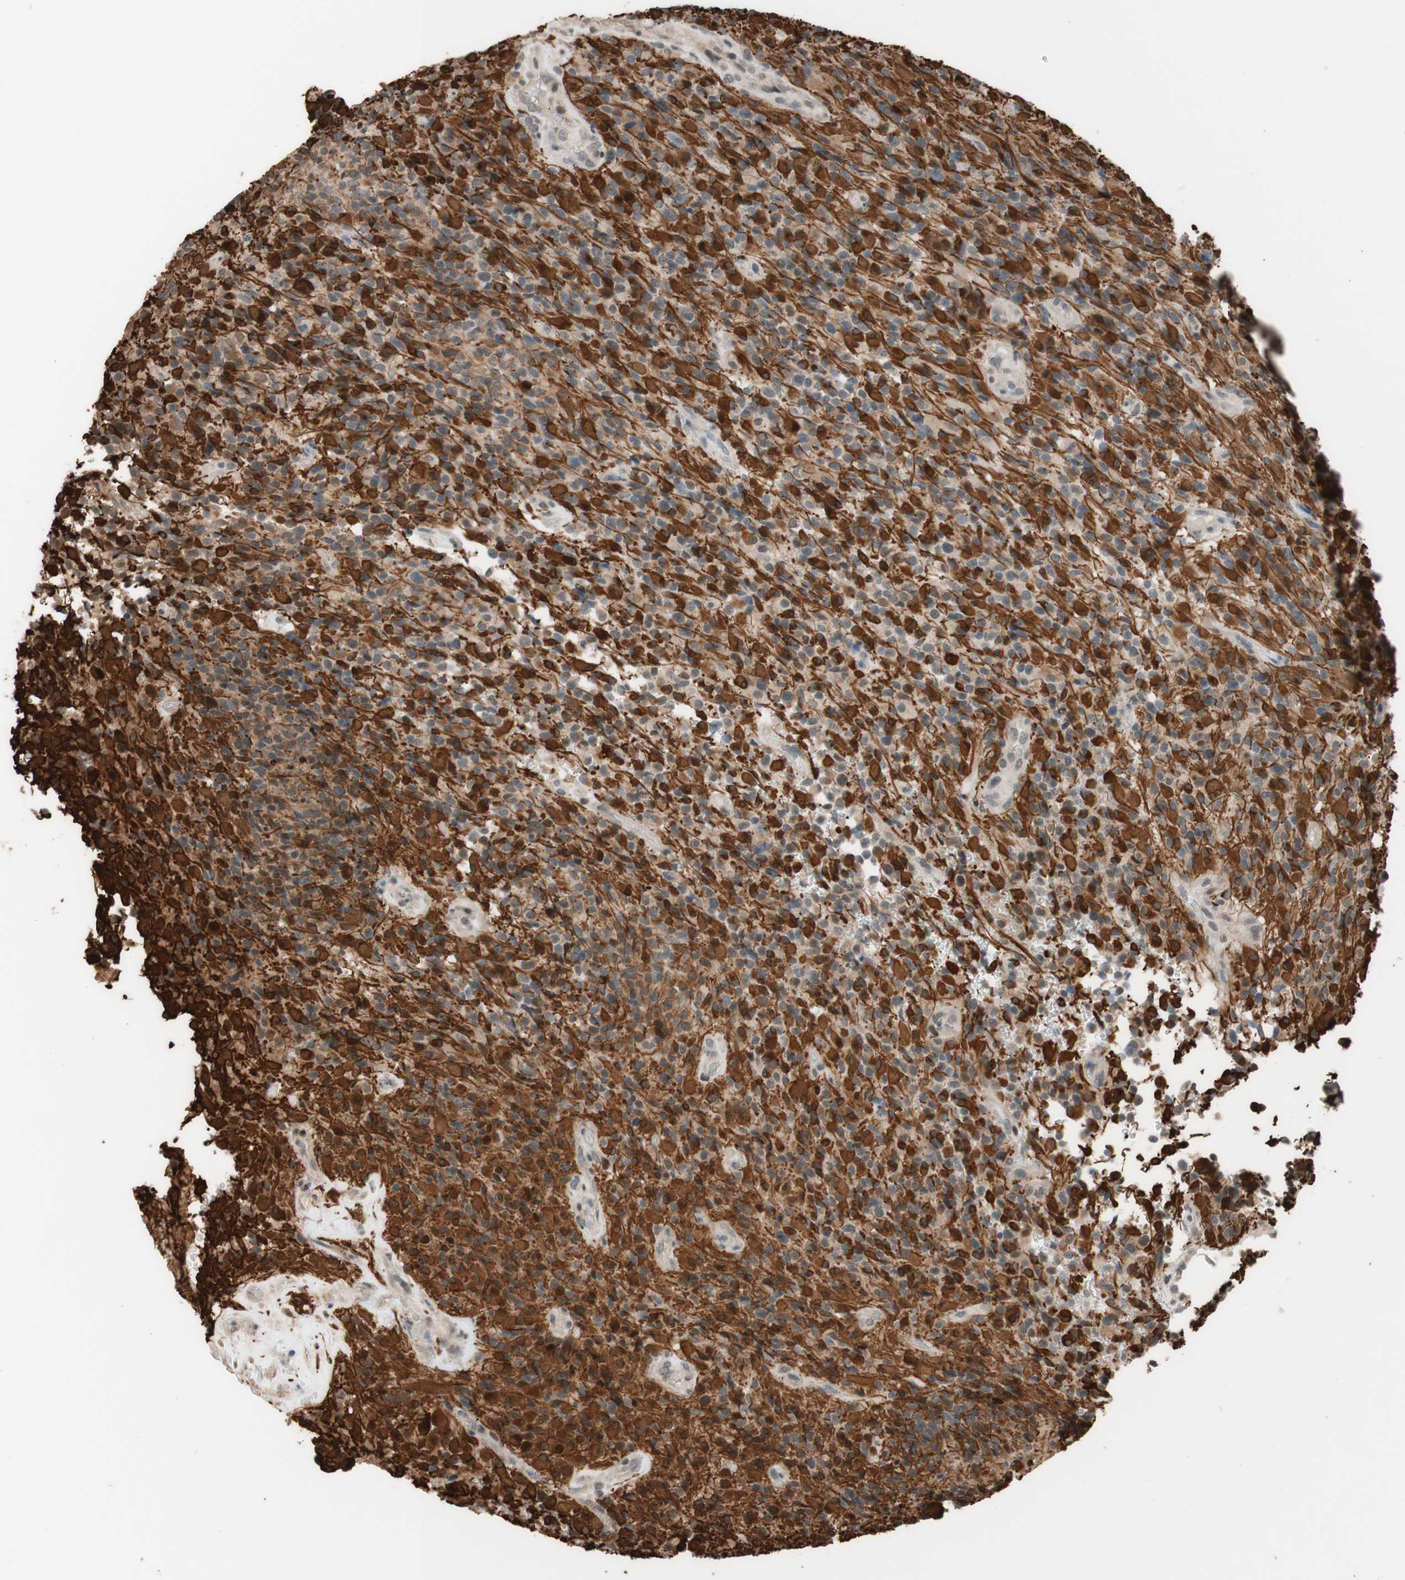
{"staining": {"intensity": "strong", "quantity": "25%-75%", "location": "cytoplasmic/membranous"}, "tissue": "glioma", "cell_type": "Tumor cells", "image_type": "cancer", "snomed": [{"axis": "morphology", "description": "Glioma, malignant, High grade"}, {"axis": "topography", "description": "Brain"}], "caption": "Tumor cells show strong cytoplasmic/membranous staining in approximately 25%-75% of cells in glioma. Immunohistochemistry stains the protein of interest in brown and the nuclei are stained blue.", "gene": "CCNC", "patient": {"sex": "male", "age": 71}}